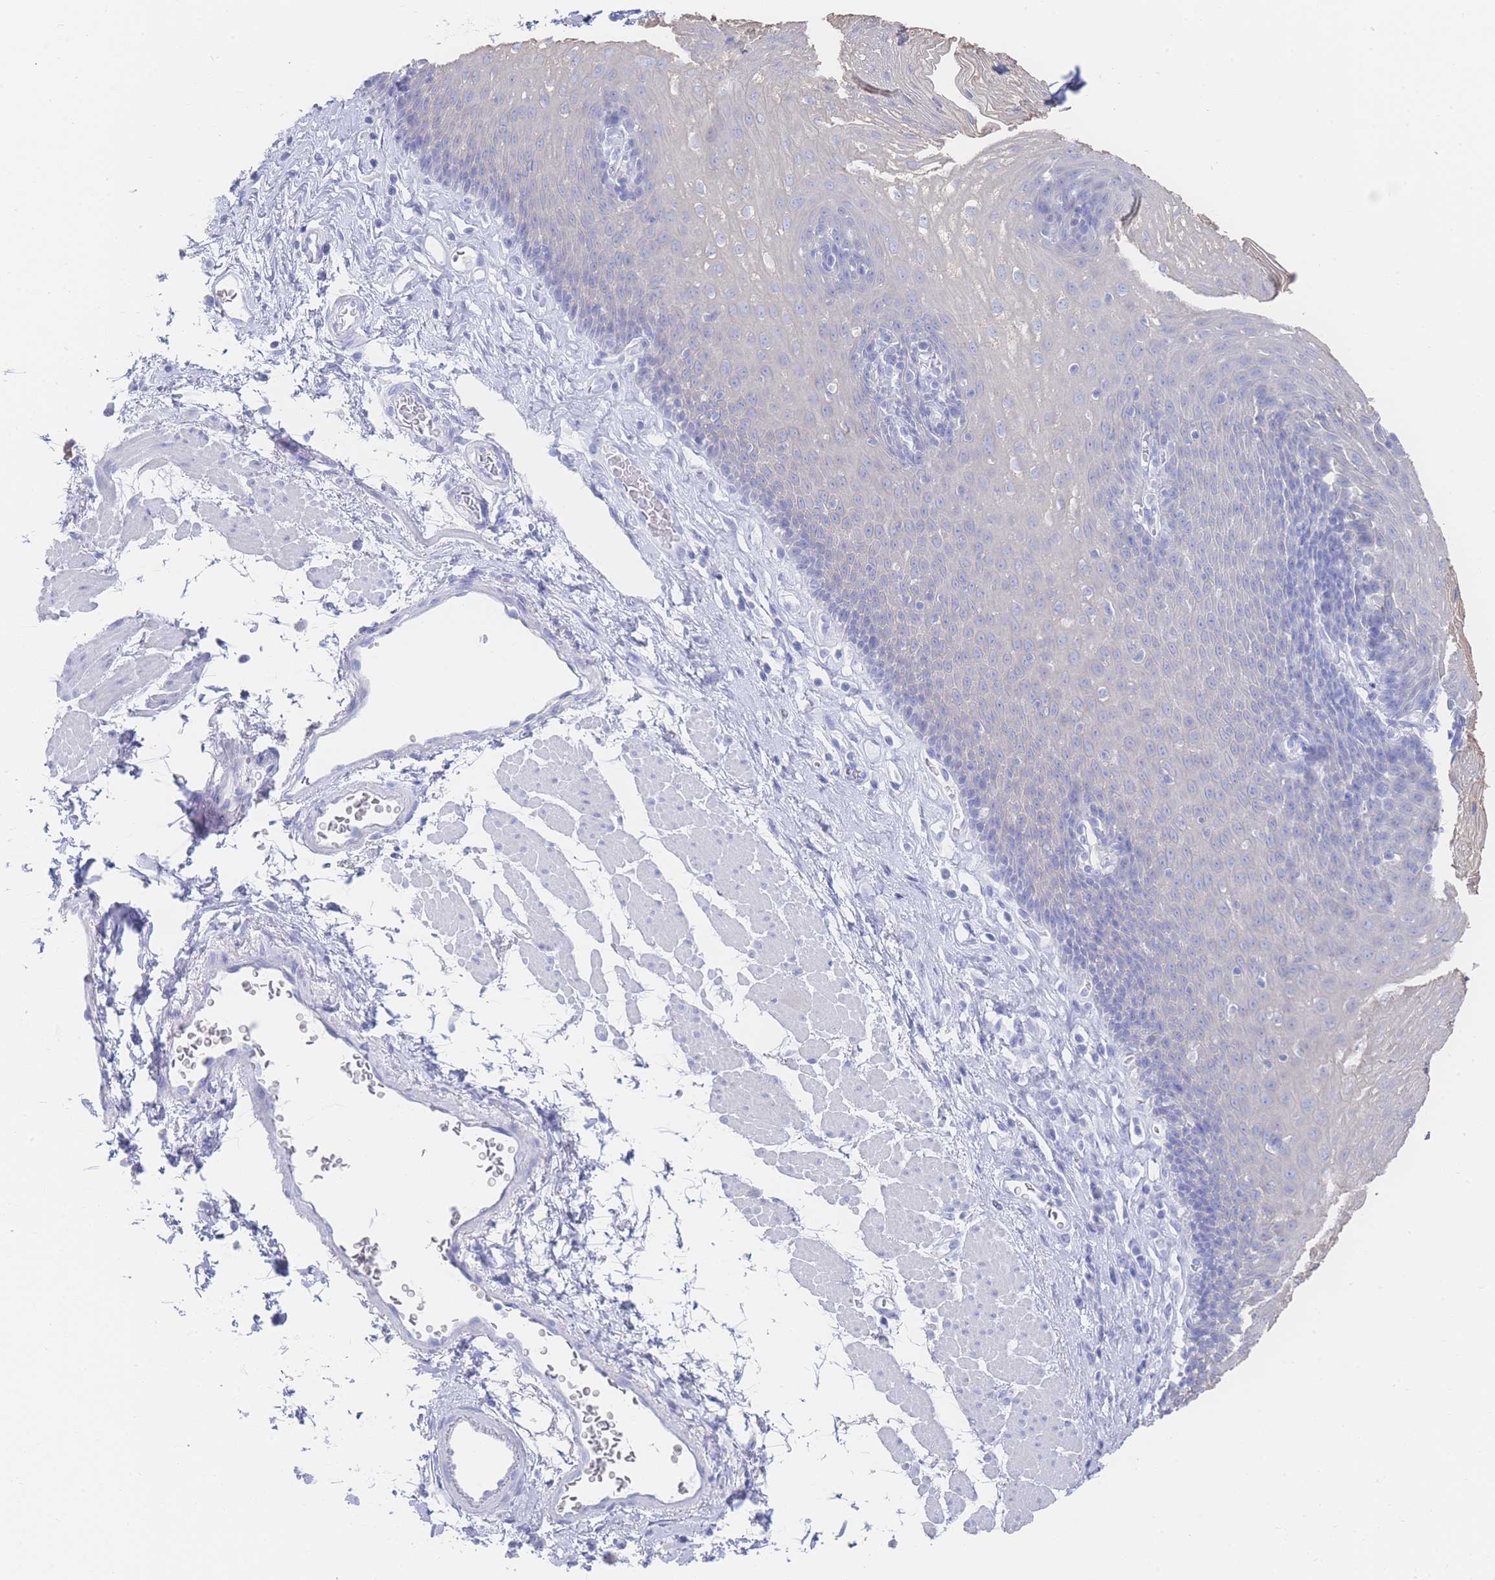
{"staining": {"intensity": "negative", "quantity": "none", "location": "none"}, "tissue": "esophagus", "cell_type": "Squamous epithelial cells", "image_type": "normal", "snomed": [{"axis": "morphology", "description": "Normal tissue, NOS"}, {"axis": "topography", "description": "Esophagus"}], "caption": "IHC of normal human esophagus exhibits no staining in squamous epithelial cells.", "gene": "LRRC37A2", "patient": {"sex": "female", "age": 66}}